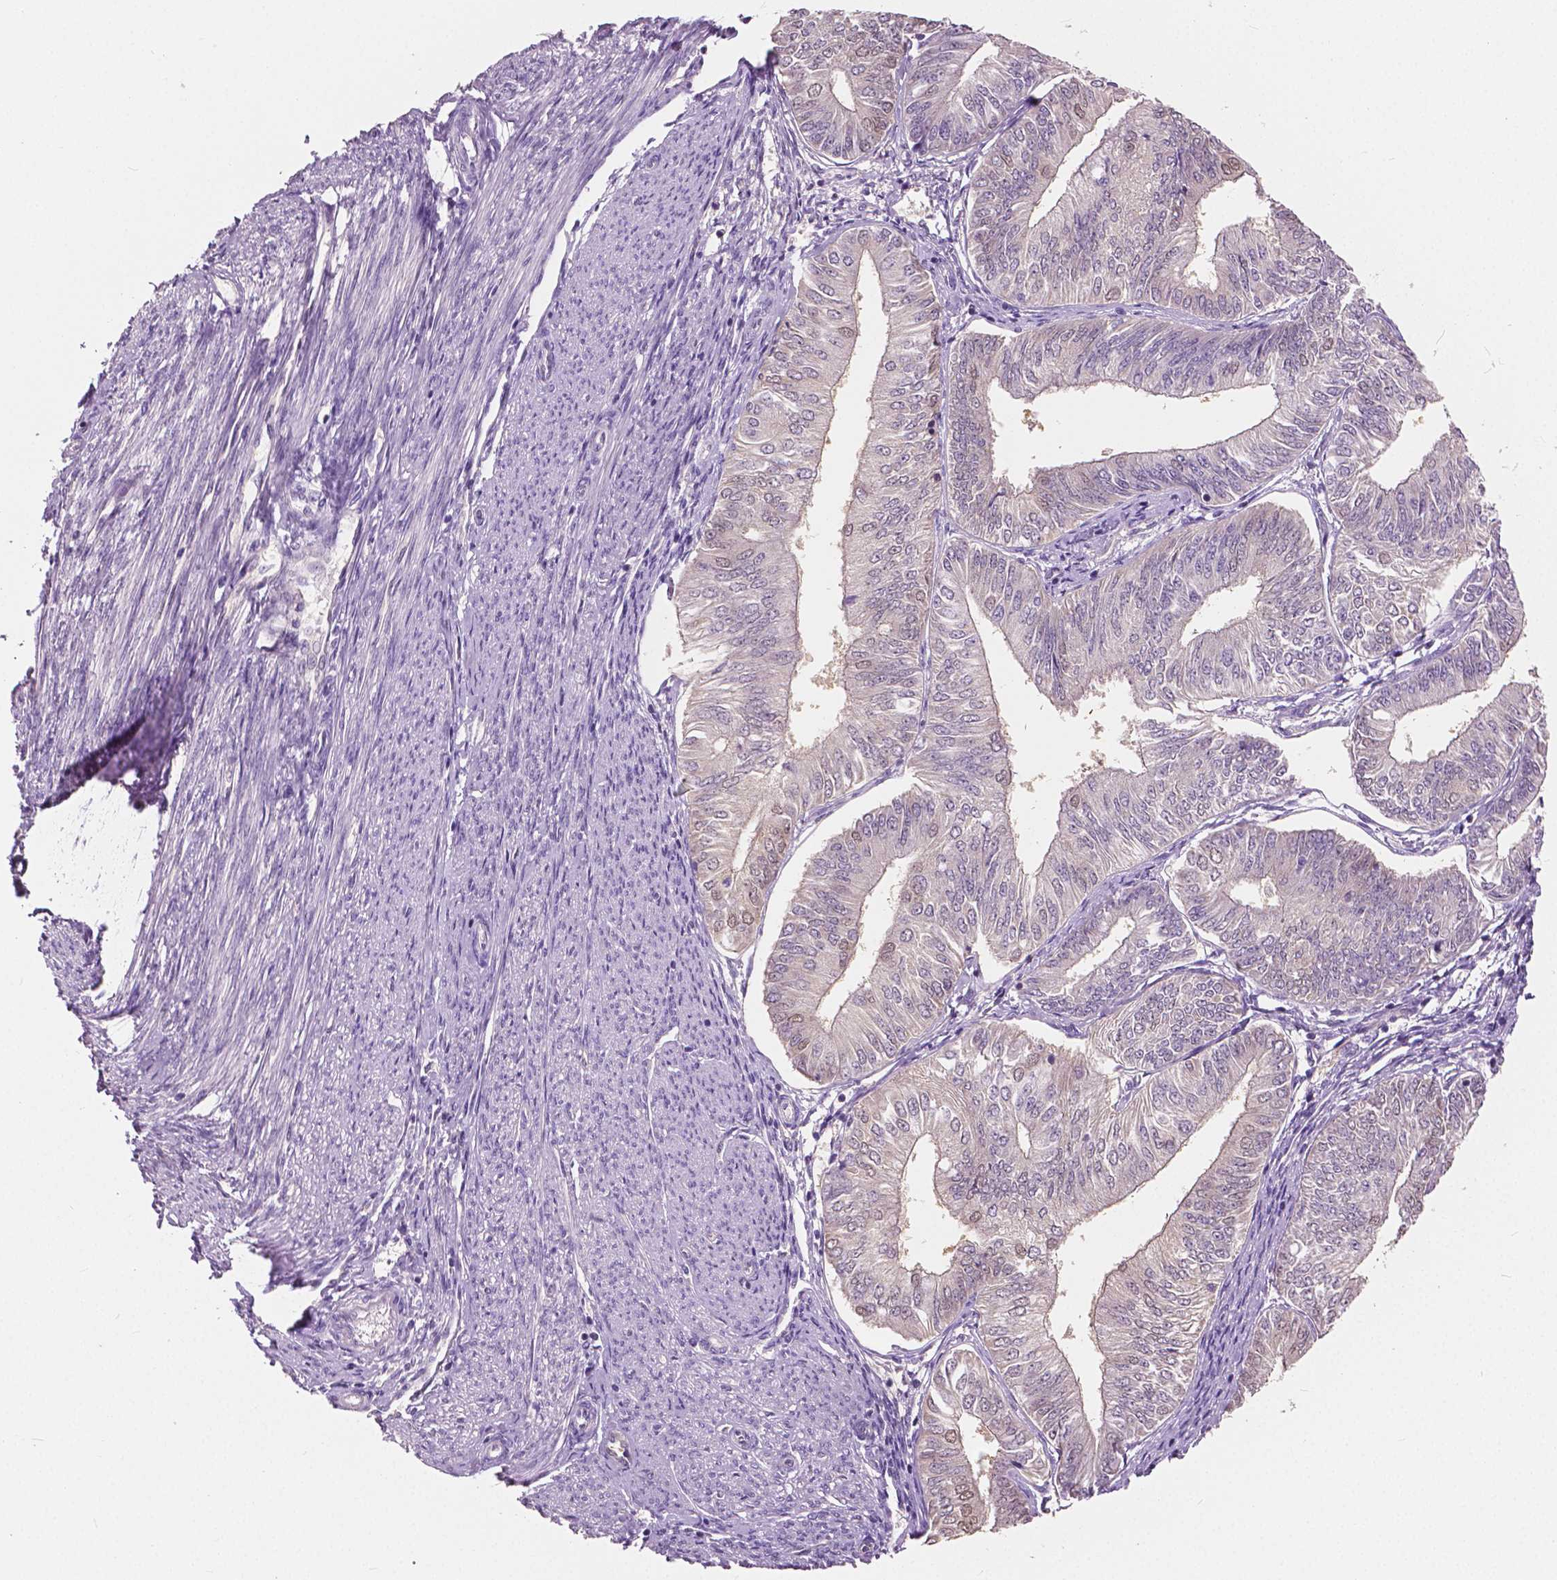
{"staining": {"intensity": "weak", "quantity": "<25%", "location": "nuclear"}, "tissue": "endometrial cancer", "cell_type": "Tumor cells", "image_type": "cancer", "snomed": [{"axis": "morphology", "description": "Adenocarcinoma, NOS"}, {"axis": "topography", "description": "Endometrium"}], "caption": "This is an immunohistochemistry histopathology image of human endometrial adenocarcinoma. There is no staining in tumor cells.", "gene": "TKFC", "patient": {"sex": "female", "age": 58}}